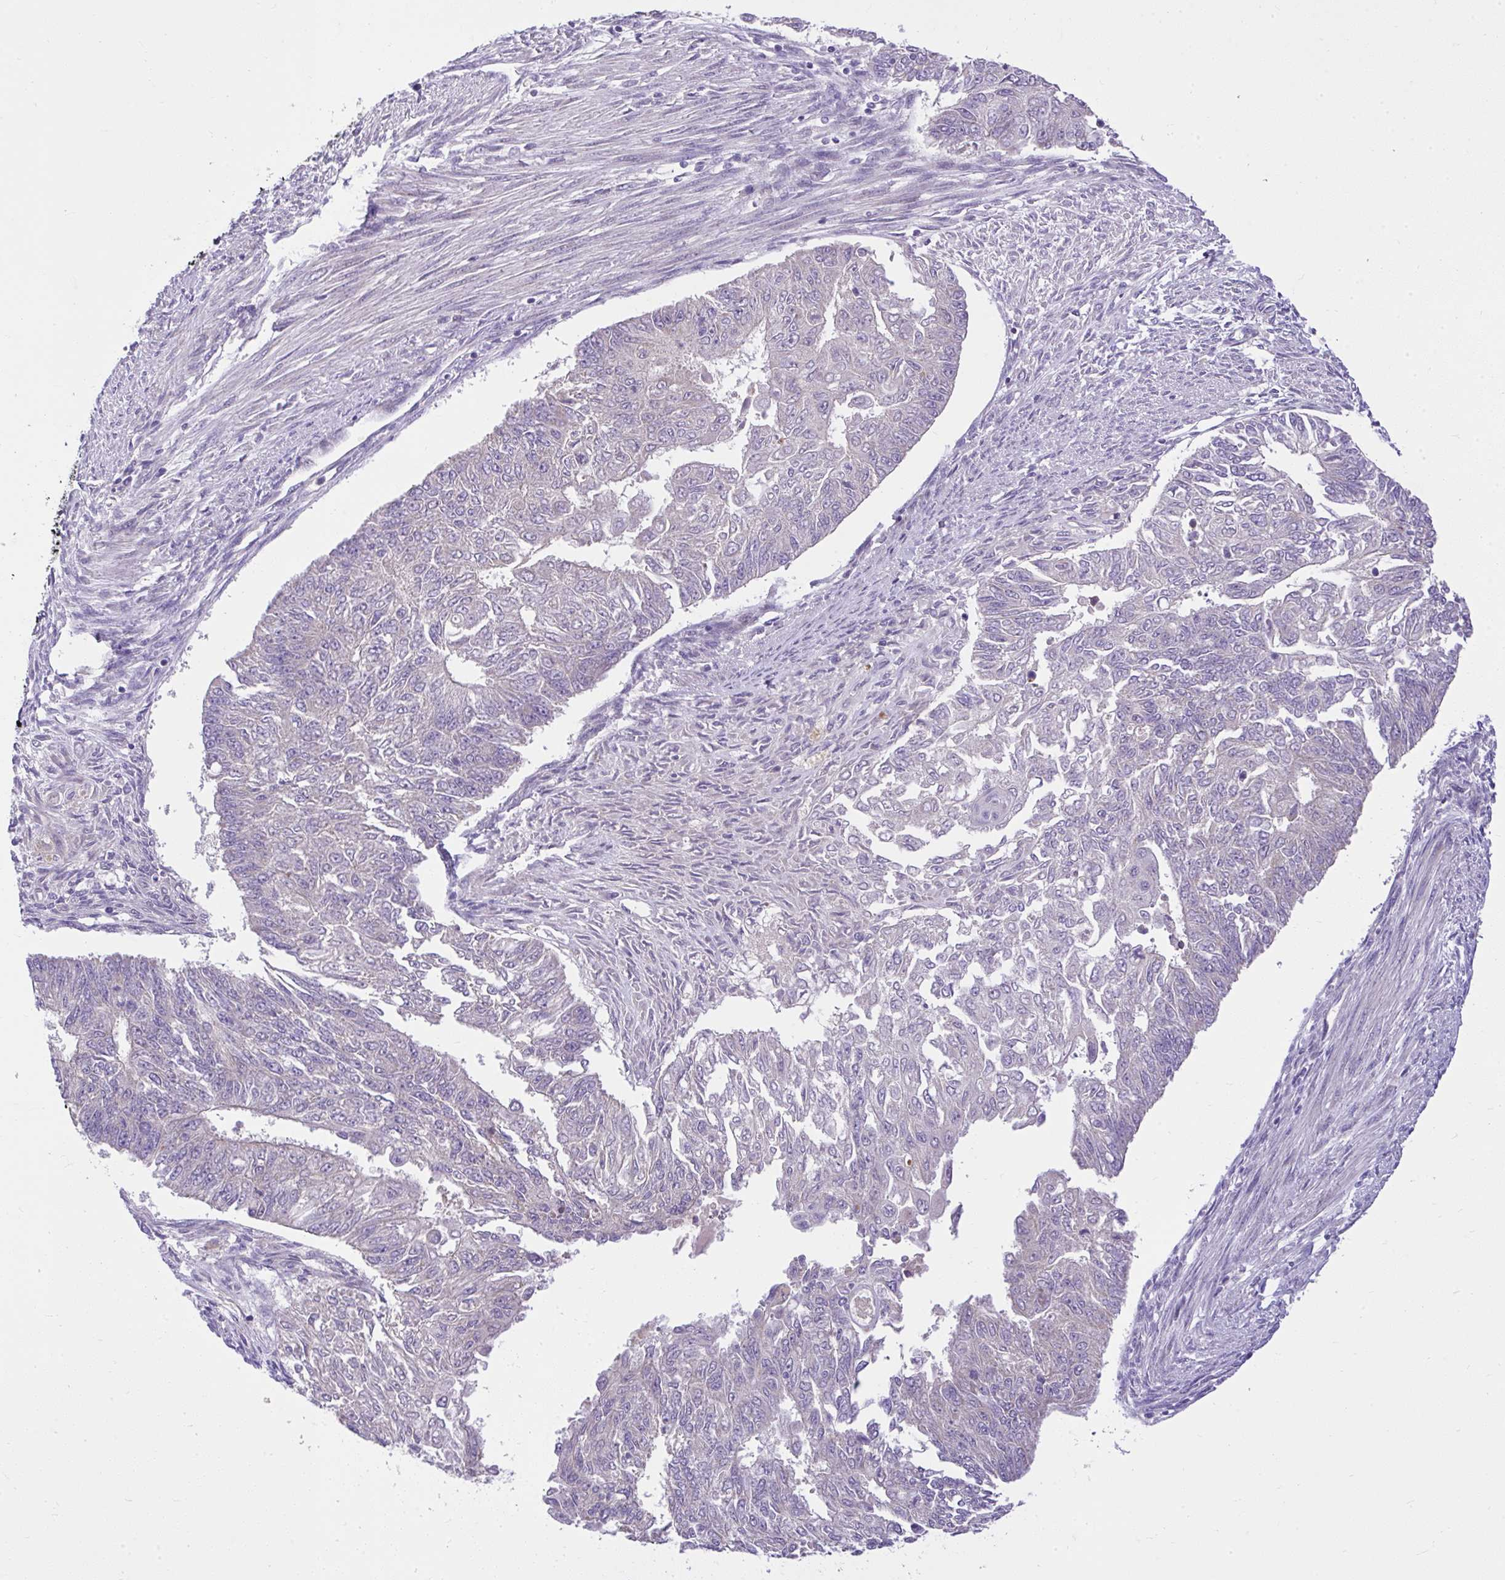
{"staining": {"intensity": "negative", "quantity": "none", "location": "none"}, "tissue": "endometrial cancer", "cell_type": "Tumor cells", "image_type": "cancer", "snomed": [{"axis": "morphology", "description": "Adenocarcinoma, NOS"}, {"axis": "topography", "description": "Endometrium"}], "caption": "Photomicrograph shows no protein positivity in tumor cells of endometrial adenocarcinoma tissue.", "gene": "CHIA", "patient": {"sex": "female", "age": 32}}